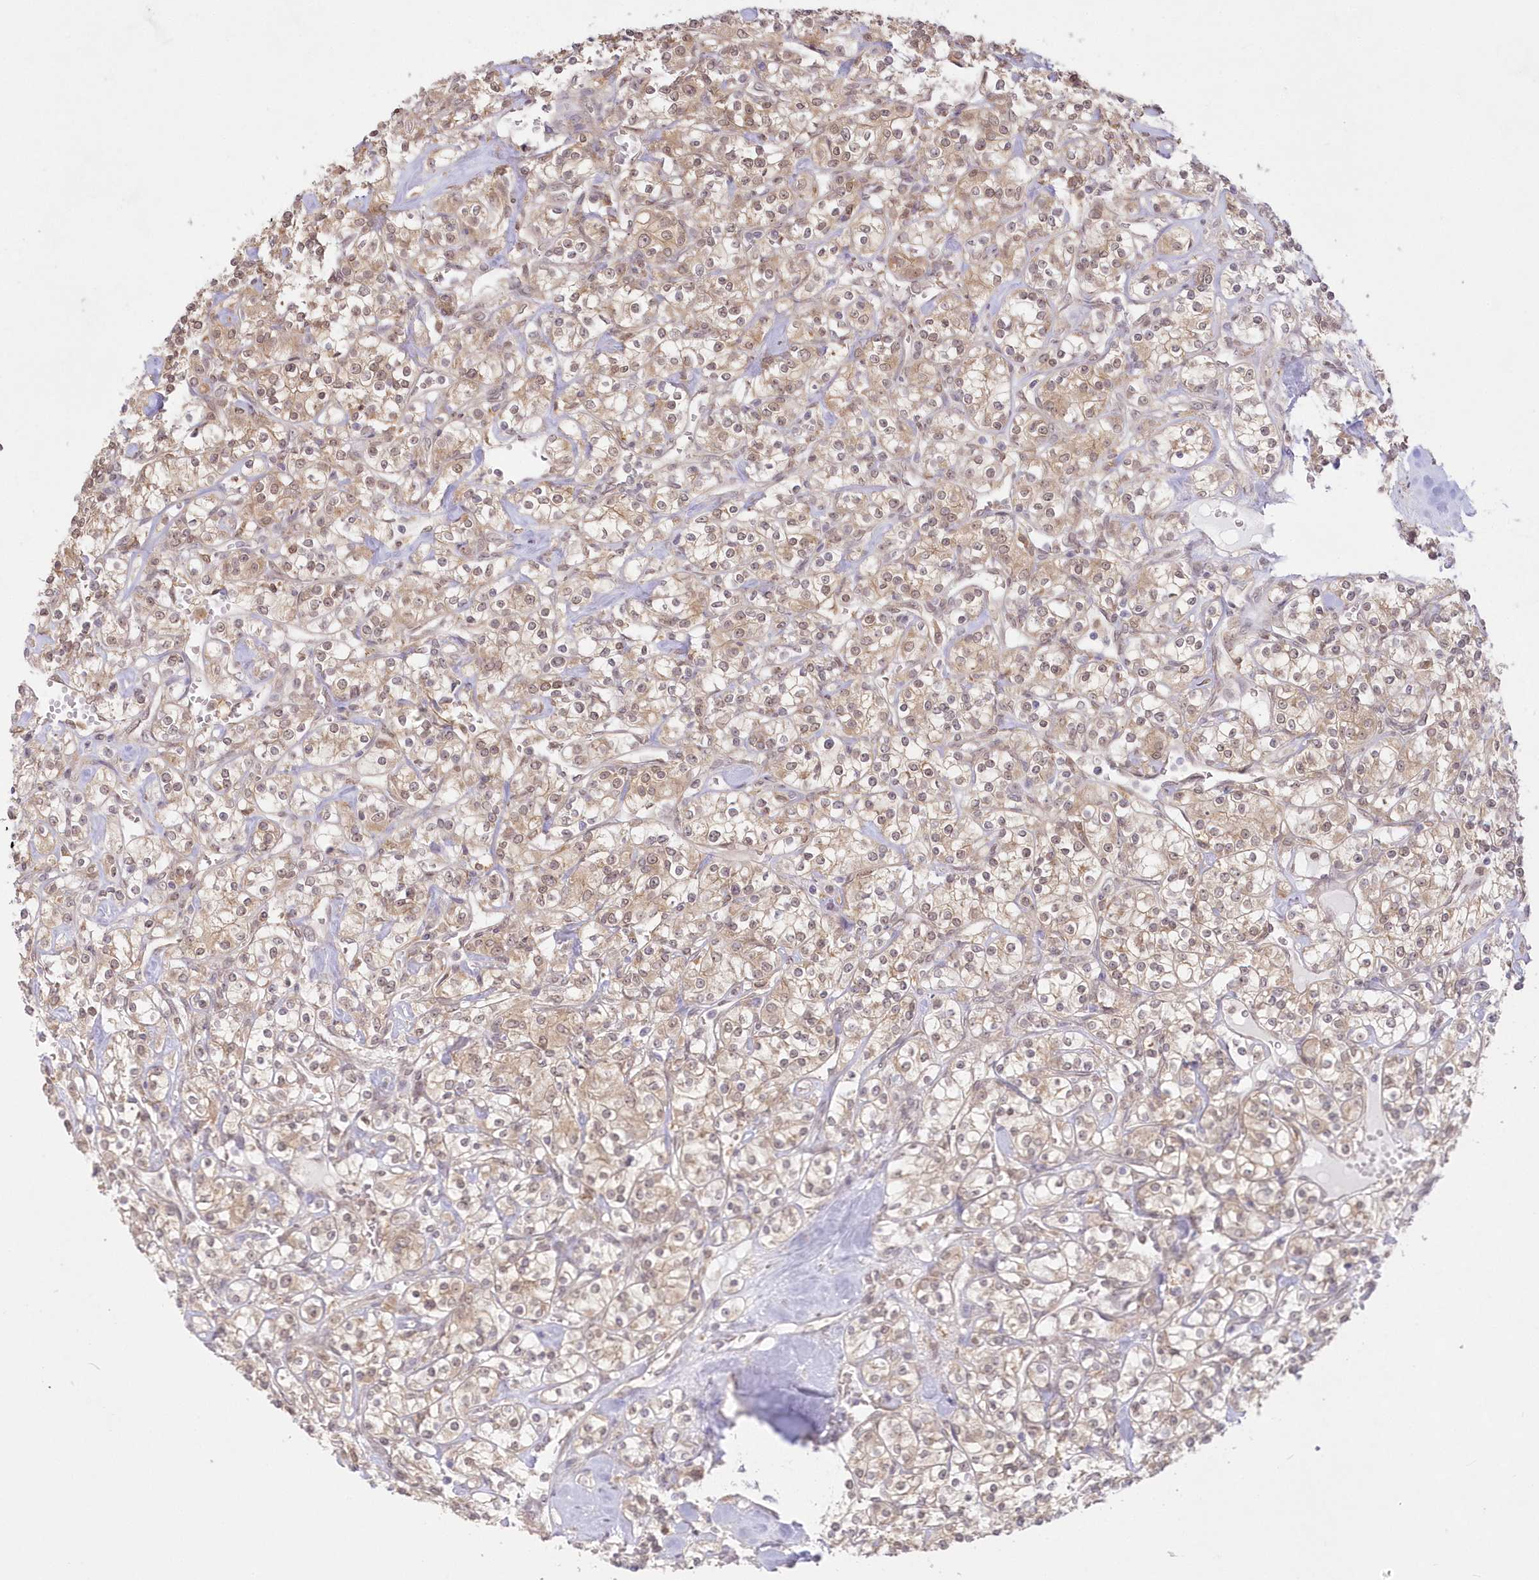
{"staining": {"intensity": "moderate", "quantity": ">75%", "location": "cytoplasmic/membranous,nuclear"}, "tissue": "renal cancer", "cell_type": "Tumor cells", "image_type": "cancer", "snomed": [{"axis": "morphology", "description": "Adenocarcinoma, NOS"}, {"axis": "topography", "description": "Kidney"}], "caption": "Protein analysis of renal cancer tissue reveals moderate cytoplasmic/membranous and nuclear staining in about >75% of tumor cells.", "gene": "RNPEP", "patient": {"sex": "male", "age": 77}}